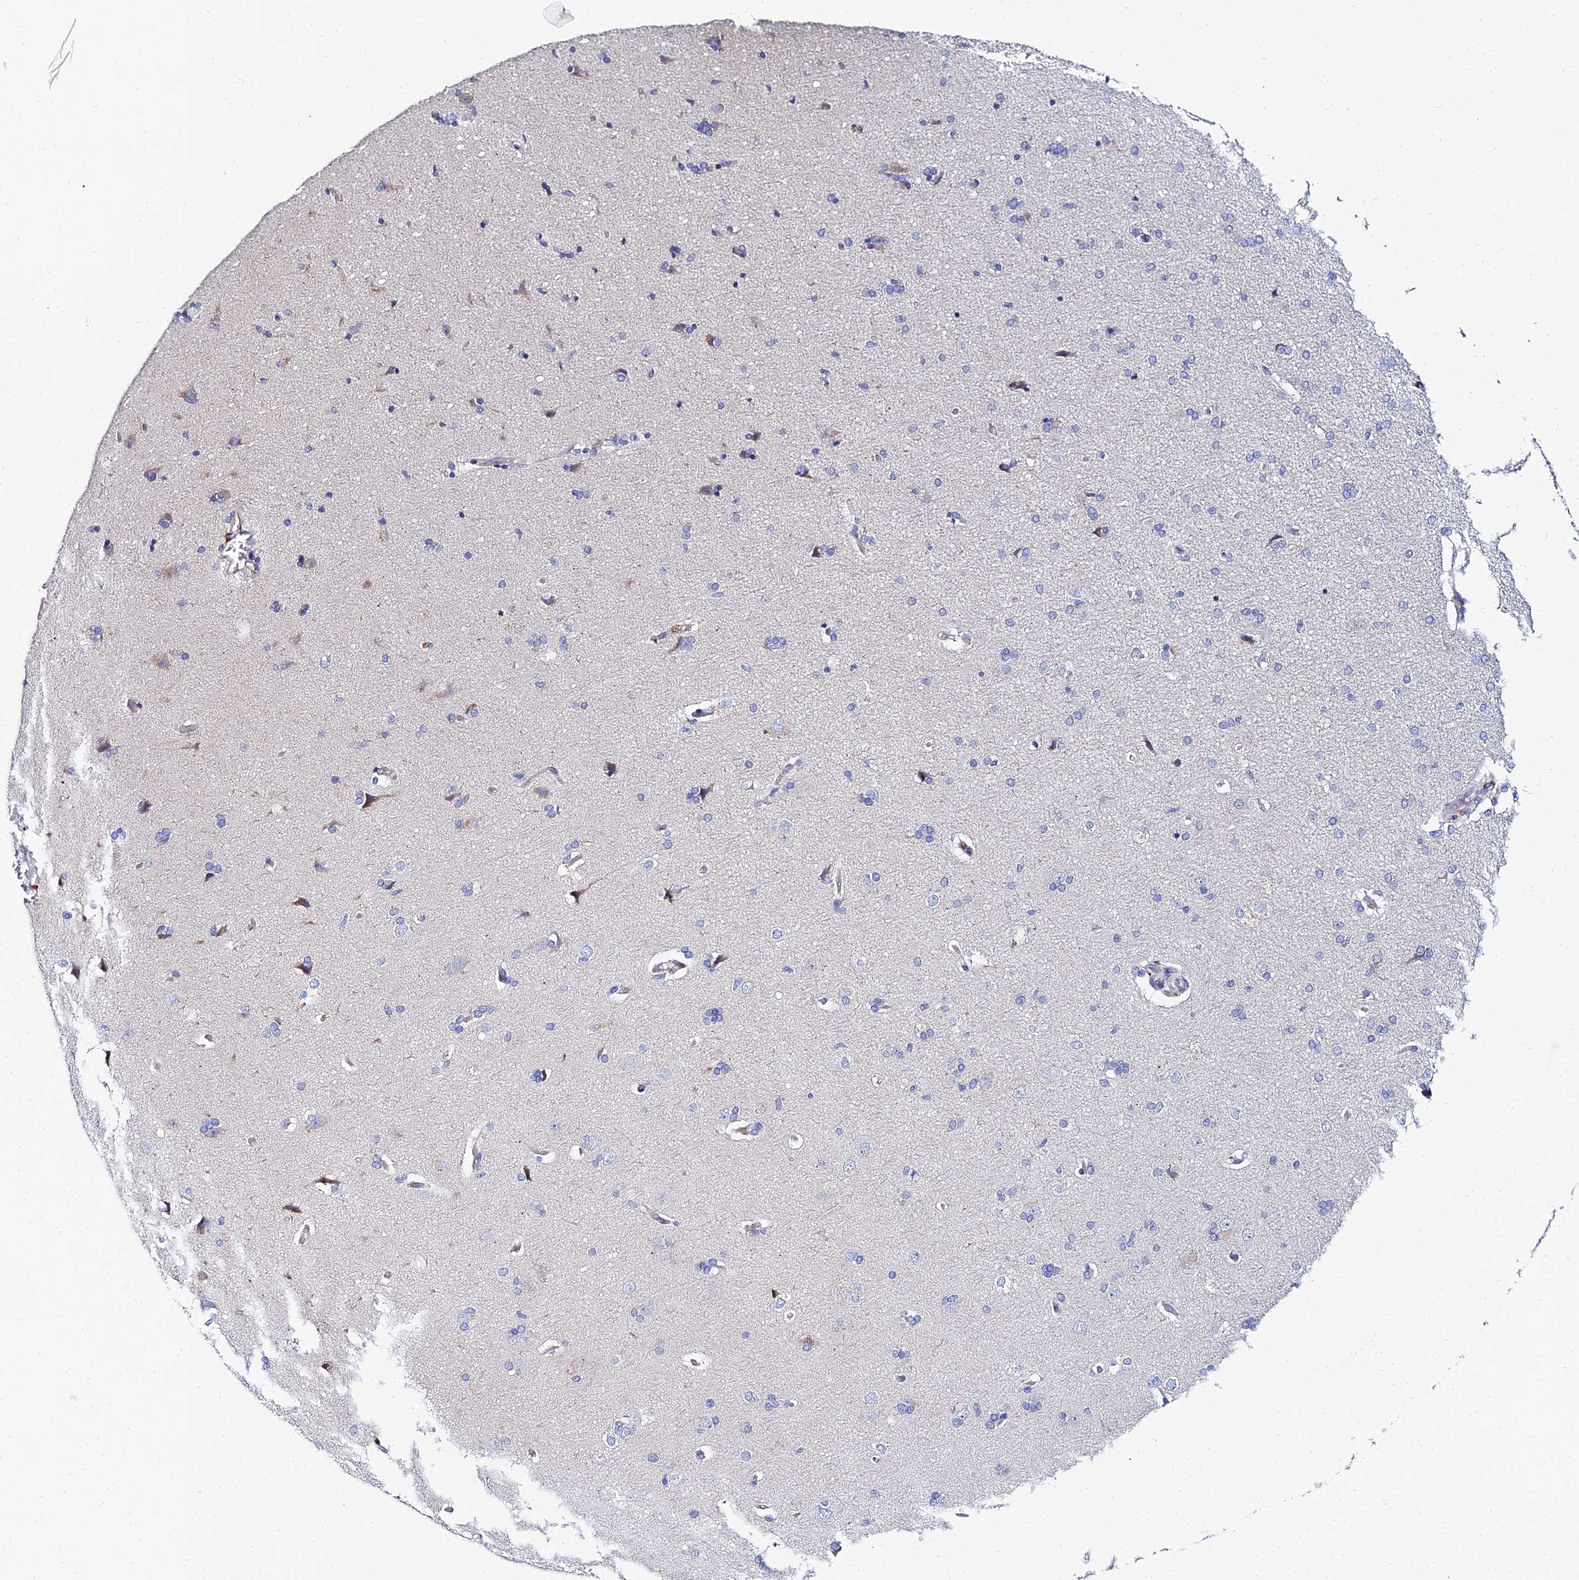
{"staining": {"intensity": "negative", "quantity": "none", "location": "none"}, "tissue": "cerebral cortex", "cell_type": "Endothelial cells", "image_type": "normal", "snomed": [{"axis": "morphology", "description": "Normal tissue, NOS"}, {"axis": "topography", "description": "Cerebral cortex"}], "caption": "Endothelial cells show no significant staining in benign cerebral cortex. (DAB (3,3'-diaminobenzidine) immunohistochemistry visualized using brightfield microscopy, high magnification).", "gene": "APOBEC3H", "patient": {"sex": "male", "age": 62}}